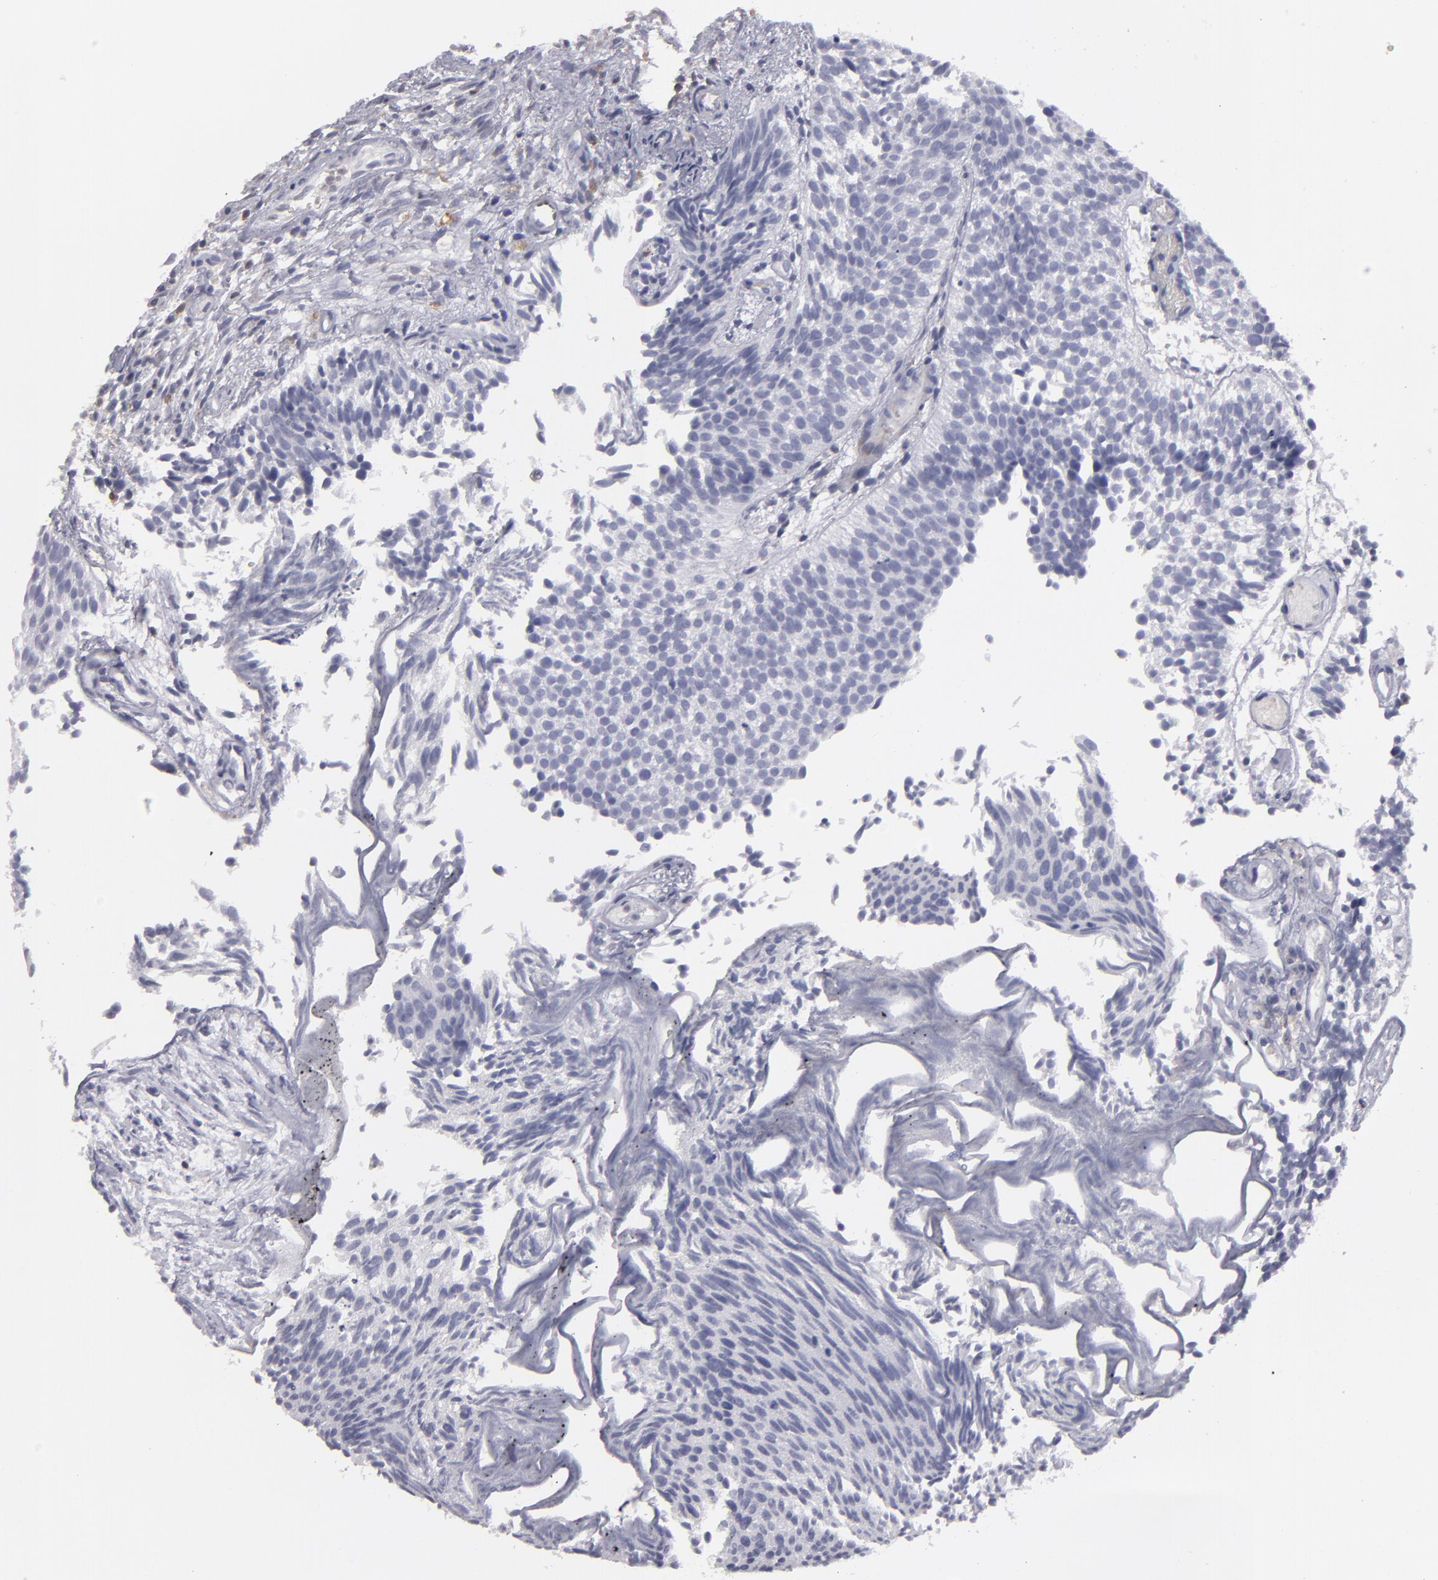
{"staining": {"intensity": "negative", "quantity": "none", "location": "none"}, "tissue": "urothelial cancer", "cell_type": "Tumor cells", "image_type": "cancer", "snomed": [{"axis": "morphology", "description": "Urothelial carcinoma, Low grade"}, {"axis": "topography", "description": "Urinary bladder"}], "caption": "Tumor cells show no significant staining in urothelial cancer.", "gene": "SEMA3G", "patient": {"sex": "male", "age": 84}}